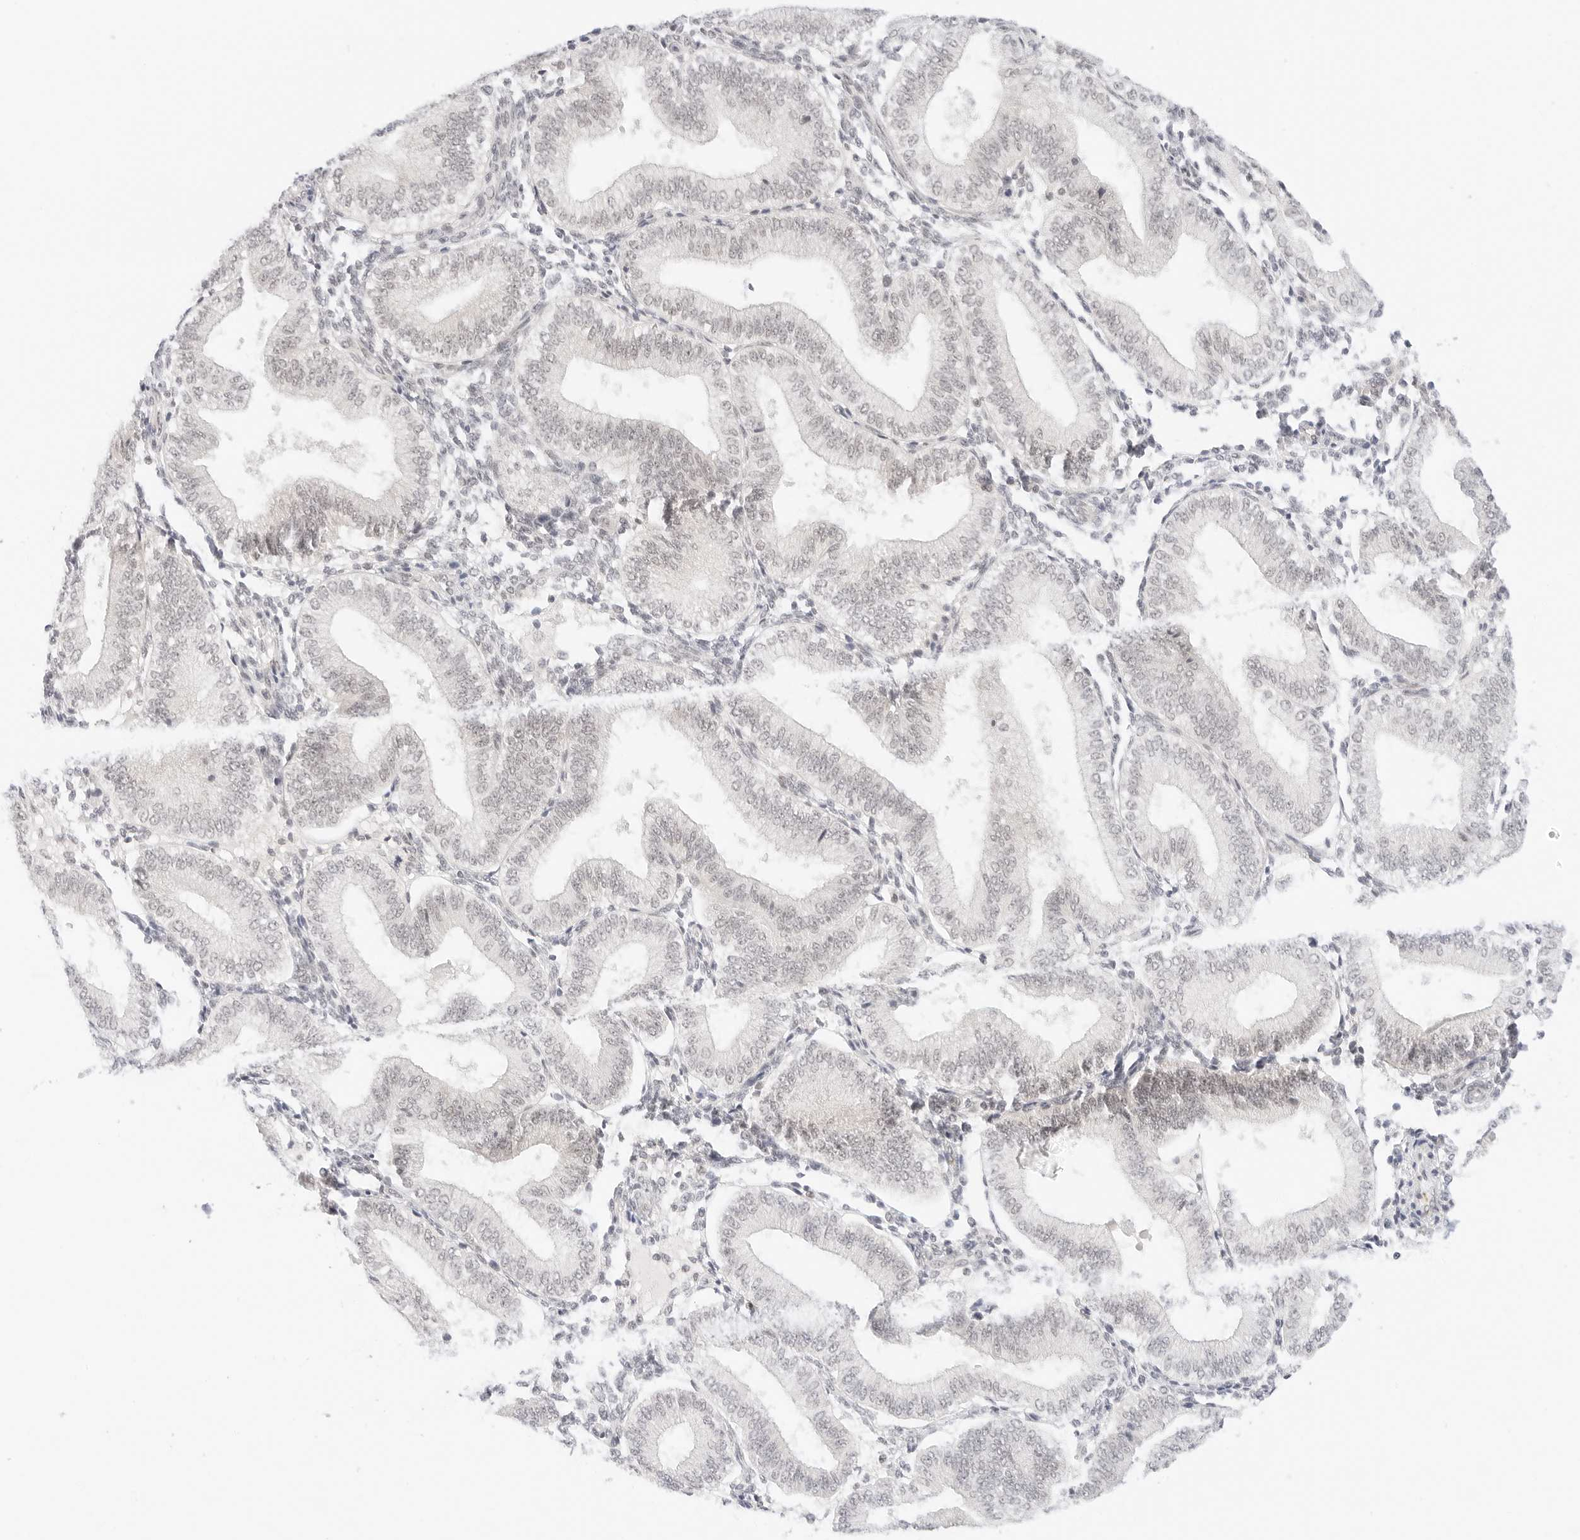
{"staining": {"intensity": "negative", "quantity": "none", "location": "none"}, "tissue": "endometrium", "cell_type": "Cells in endometrial stroma", "image_type": "normal", "snomed": [{"axis": "morphology", "description": "Normal tissue, NOS"}, {"axis": "topography", "description": "Endometrium"}], "caption": "Micrograph shows no significant protein positivity in cells in endometrial stroma of unremarkable endometrium.", "gene": "POLR3C", "patient": {"sex": "female", "age": 39}}